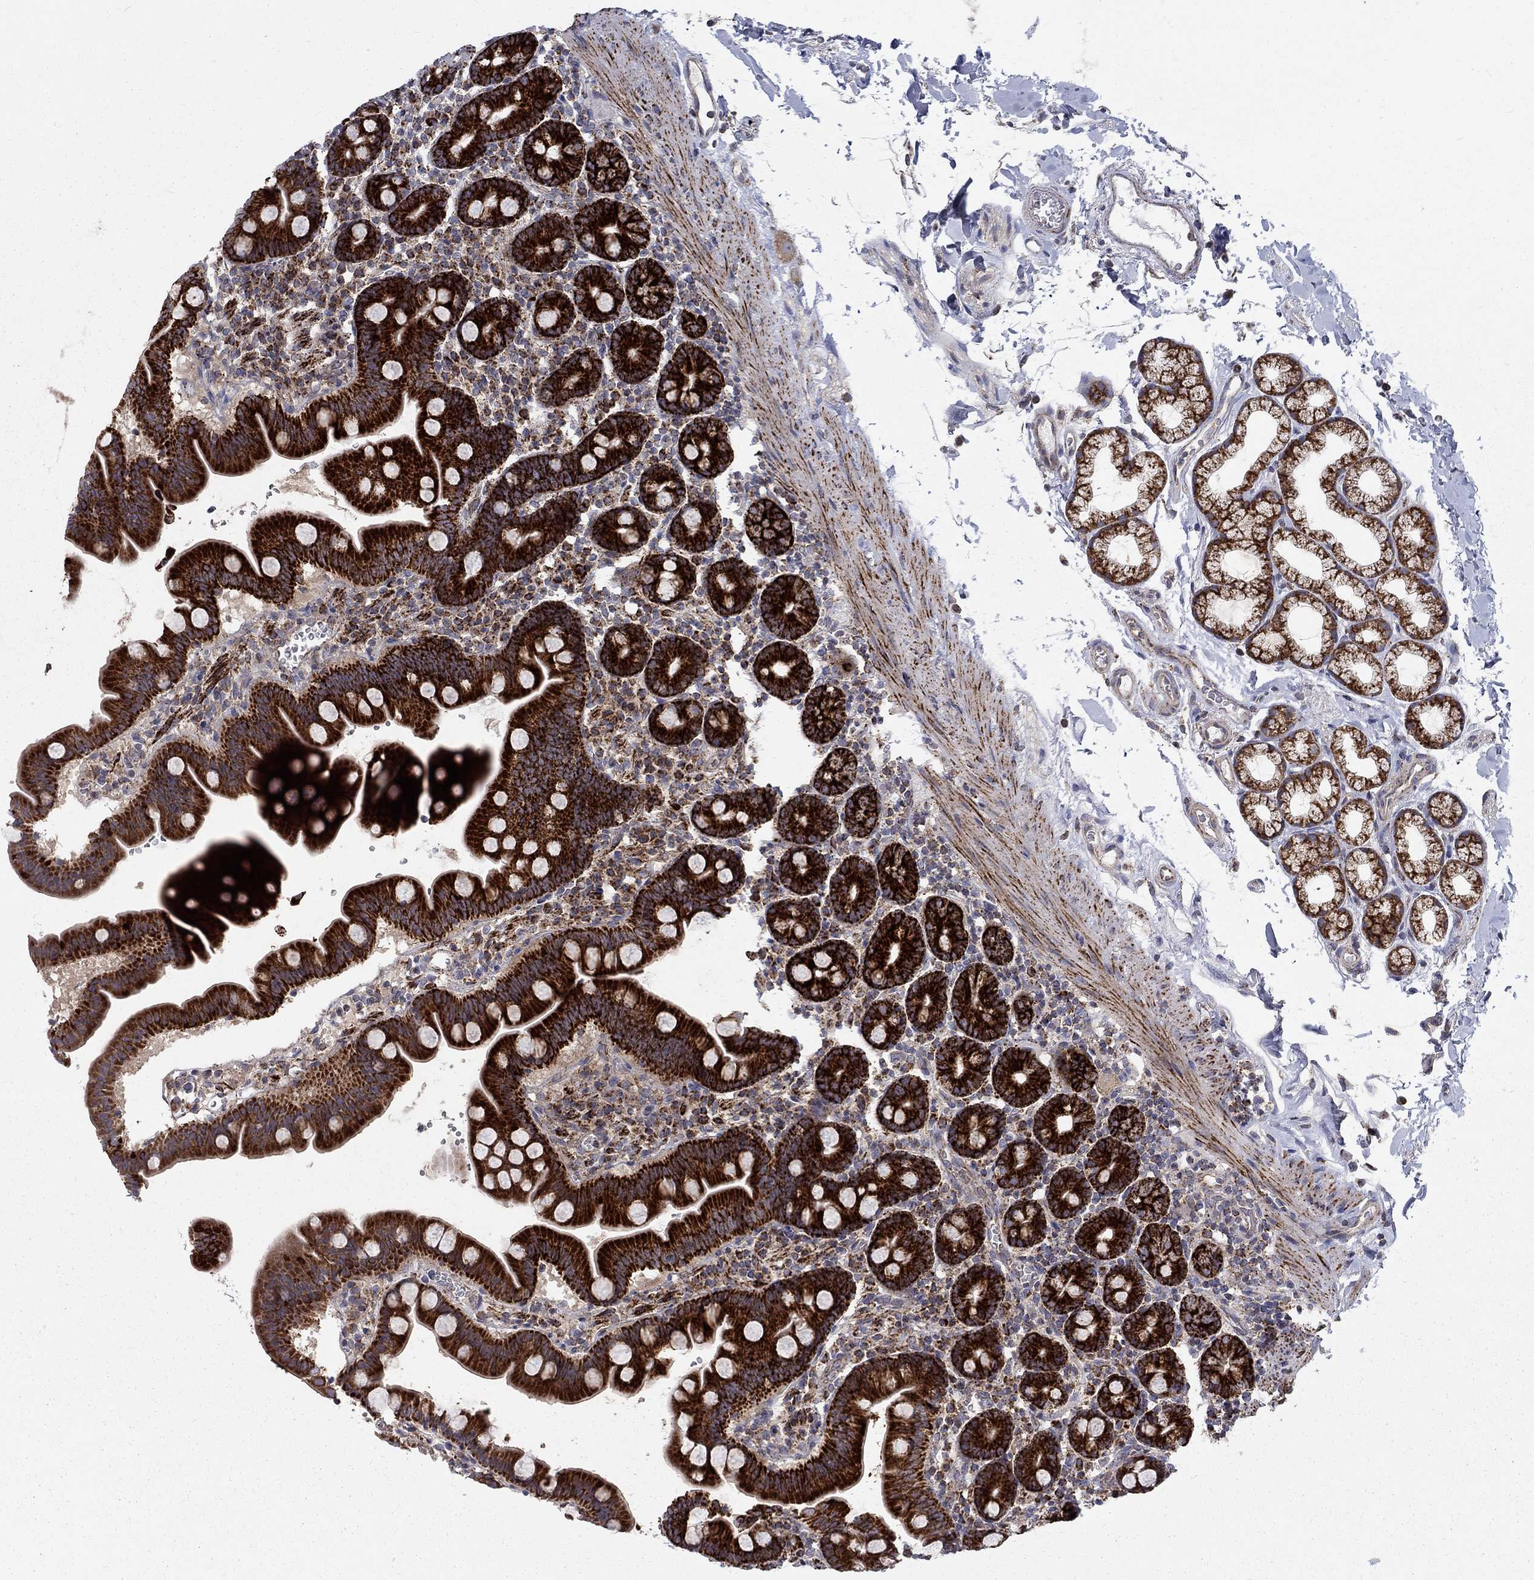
{"staining": {"intensity": "strong", "quantity": ">75%", "location": "cytoplasmic/membranous"}, "tissue": "duodenum", "cell_type": "Glandular cells", "image_type": "normal", "snomed": [{"axis": "morphology", "description": "Normal tissue, NOS"}, {"axis": "topography", "description": "Duodenum"}], "caption": "DAB (3,3'-diaminobenzidine) immunohistochemical staining of normal duodenum shows strong cytoplasmic/membranous protein expression in approximately >75% of glandular cells.", "gene": "ALDH1B1", "patient": {"sex": "male", "age": 59}}